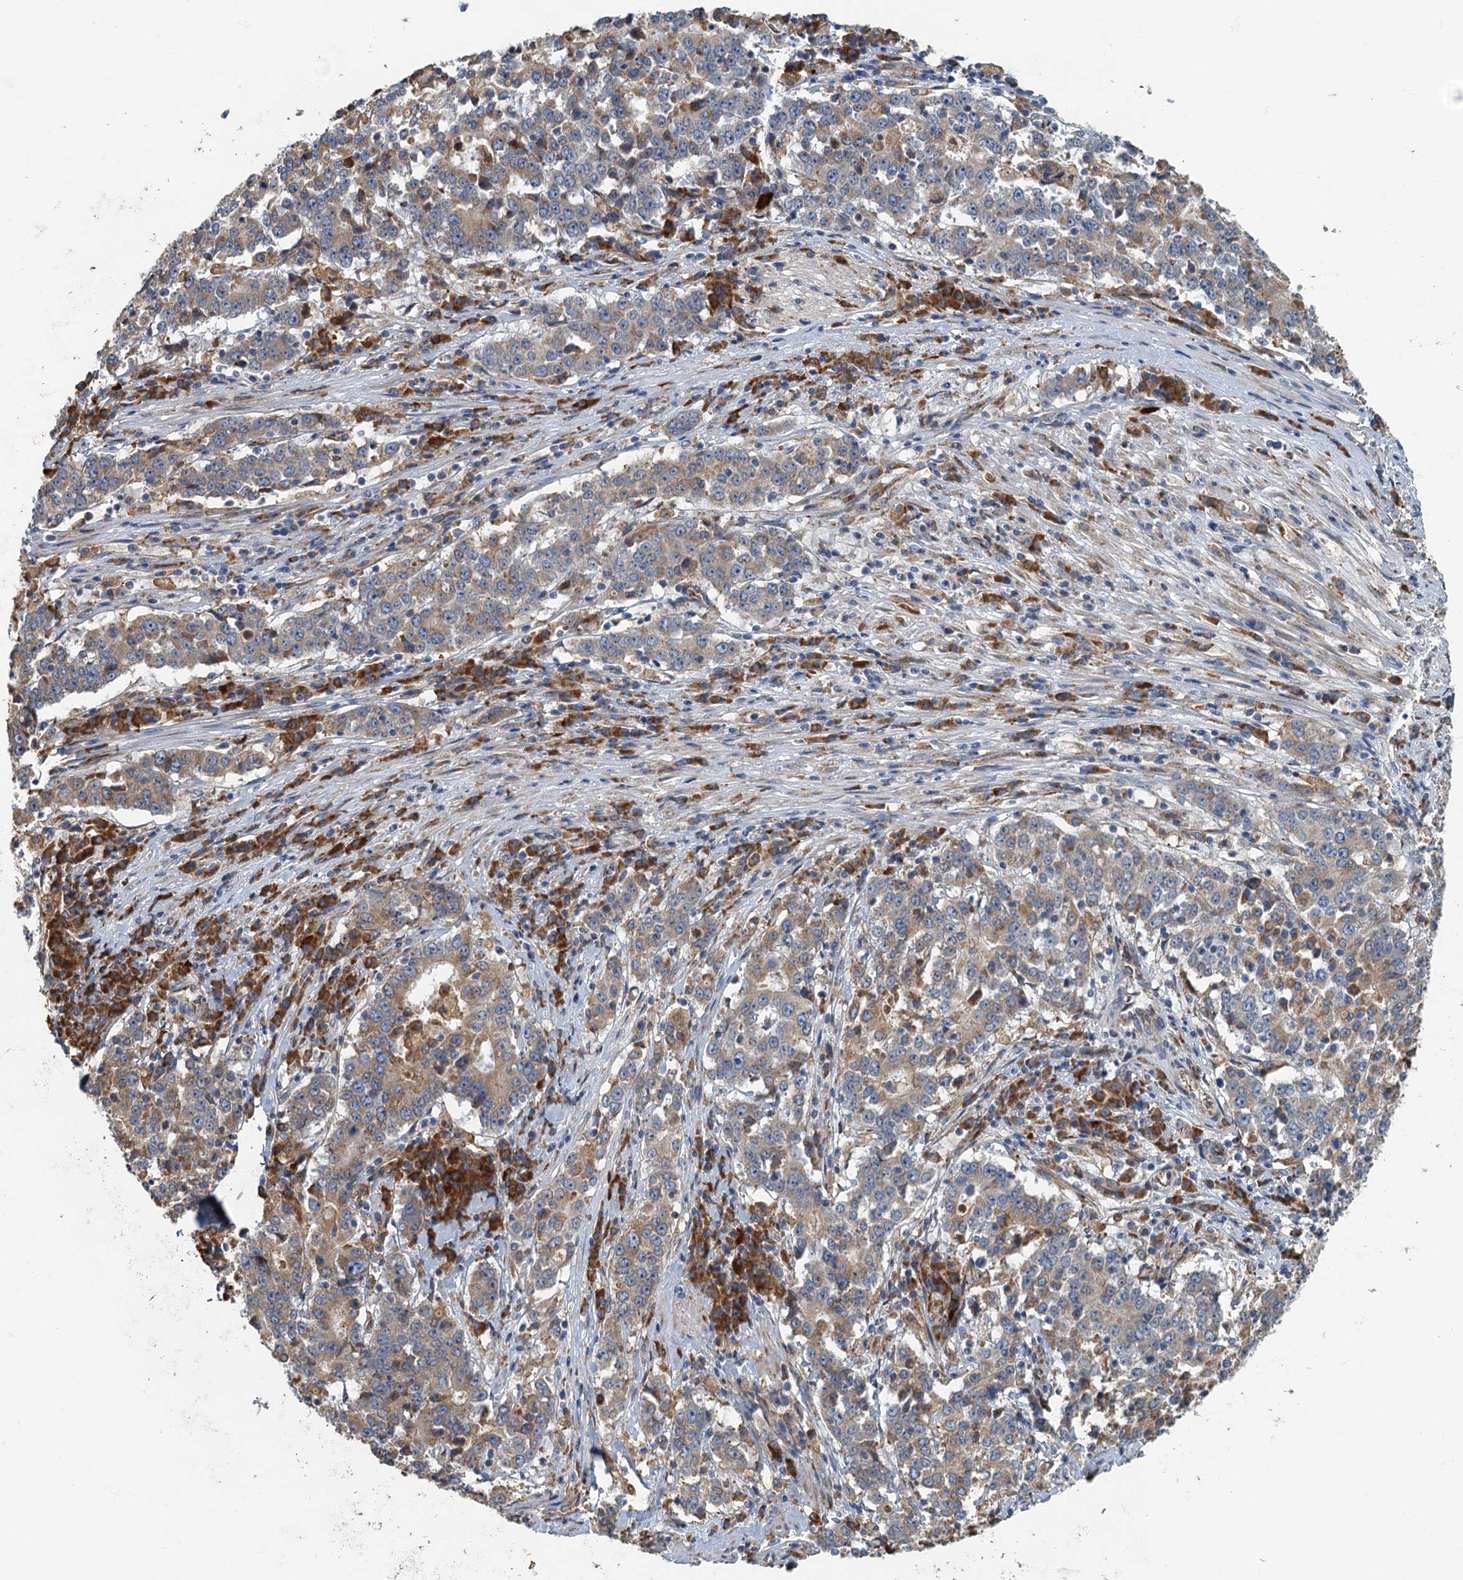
{"staining": {"intensity": "weak", "quantity": ">75%", "location": "cytoplasmic/membranous"}, "tissue": "stomach cancer", "cell_type": "Tumor cells", "image_type": "cancer", "snomed": [{"axis": "morphology", "description": "Adenocarcinoma, NOS"}, {"axis": "topography", "description": "Stomach"}], "caption": "Human stomach cancer (adenocarcinoma) stained for a protein (brown) displays weak cytoplasmic/membranous positive positivity in approximately >75% of tumor cells.", "gene": "SPDYC", "patient": {"sex": "male", "age": 59}}